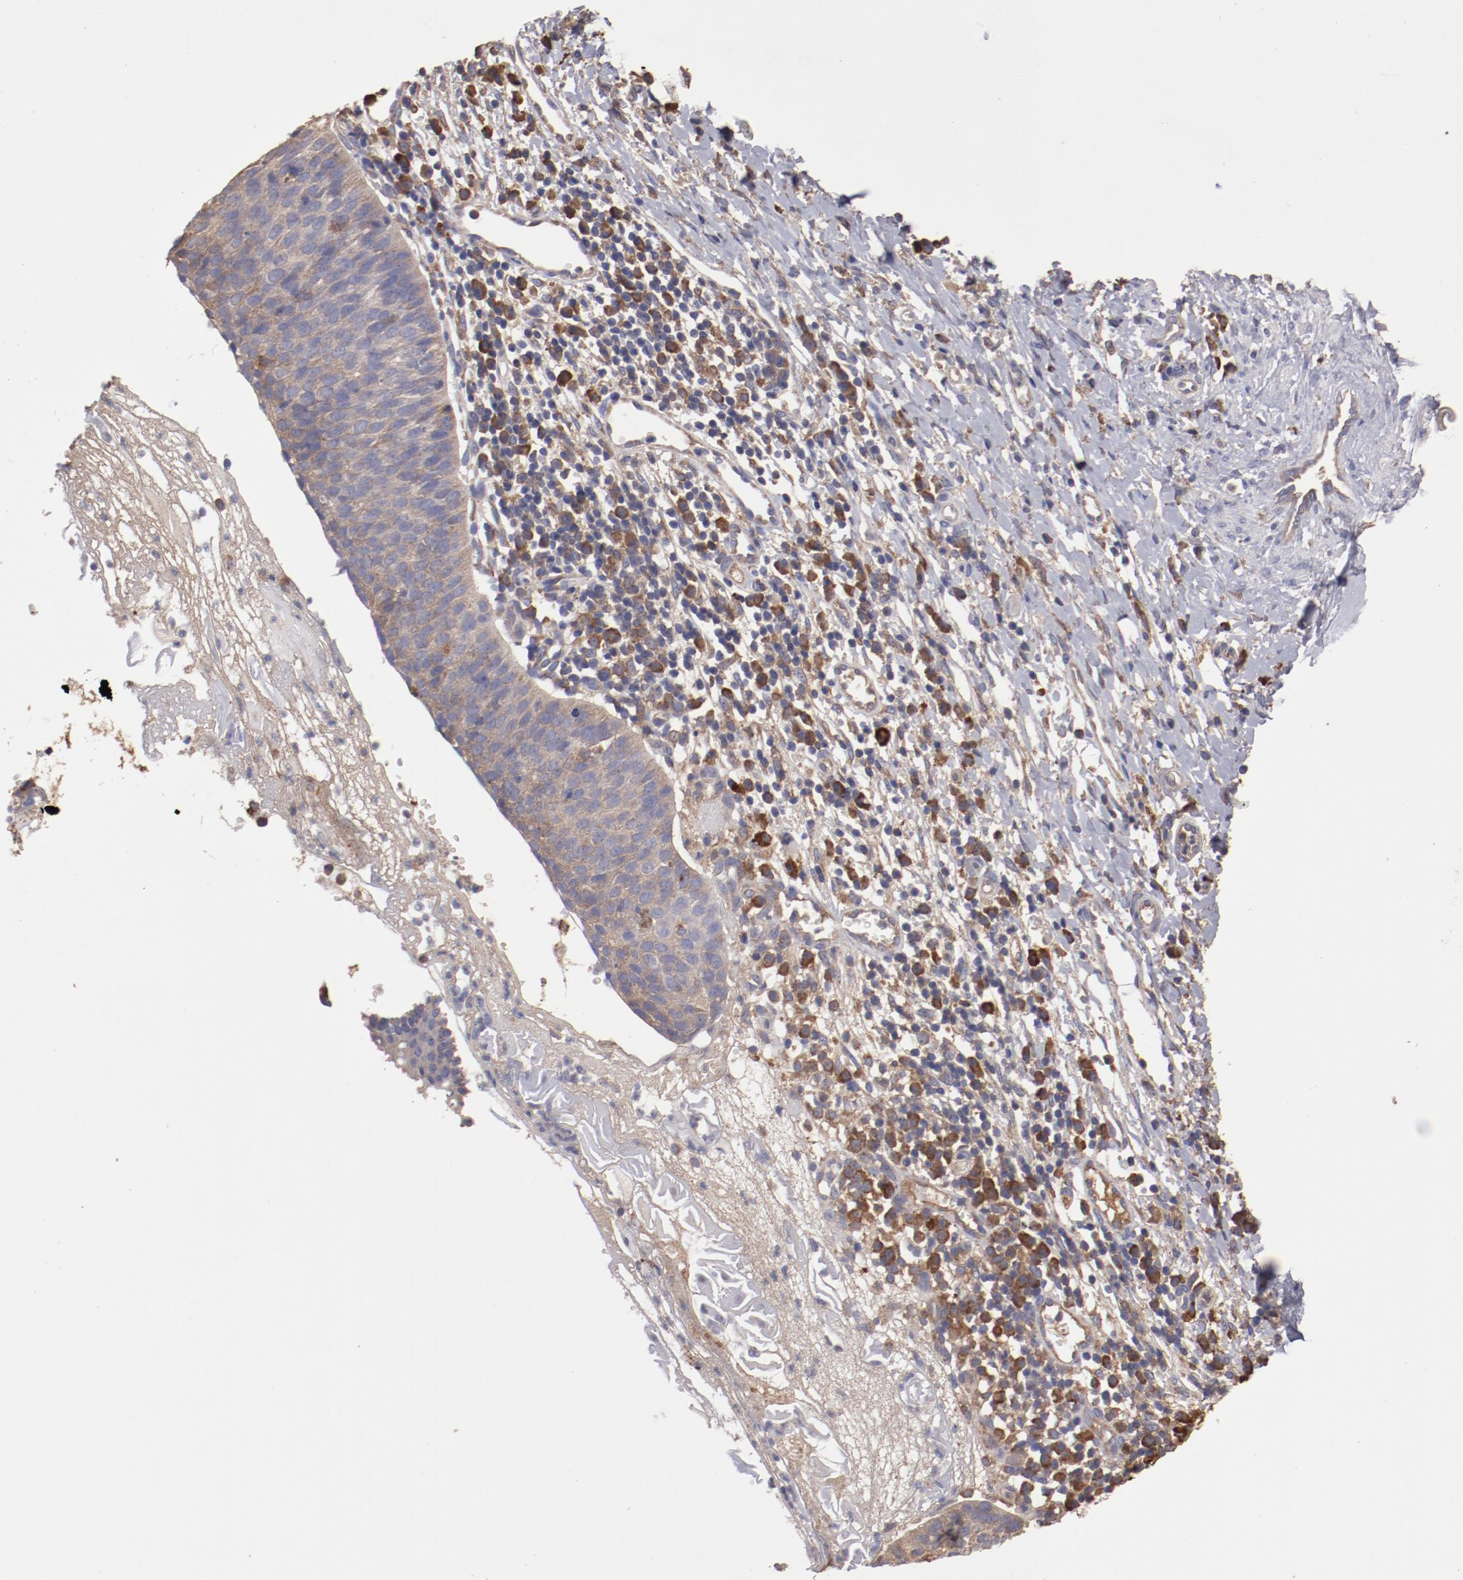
{"staining": {"intensity": "weak", "quantity": "<25%", "location": "cytoplasmic/membranous"}, "tissue": "cervical cancer", "cell_type": "Tumor cells", "image_type": "cancer", "snomed": [{"axis": "morphology", "description": "Normal tissue, NOS"}, {"axis": "morphology", "description": "Squamous cell carcinoma, NOS"}, {"axis": "topography", "description": "Cervix"}], "caption": "This is a photomicrograph of immunohistochemistry staining of cervical squamous cell carcinoma, which shows no staining in tumor cells.", "gene": "NFKBIE", "patient": {"sex": "female", "age": 39}}